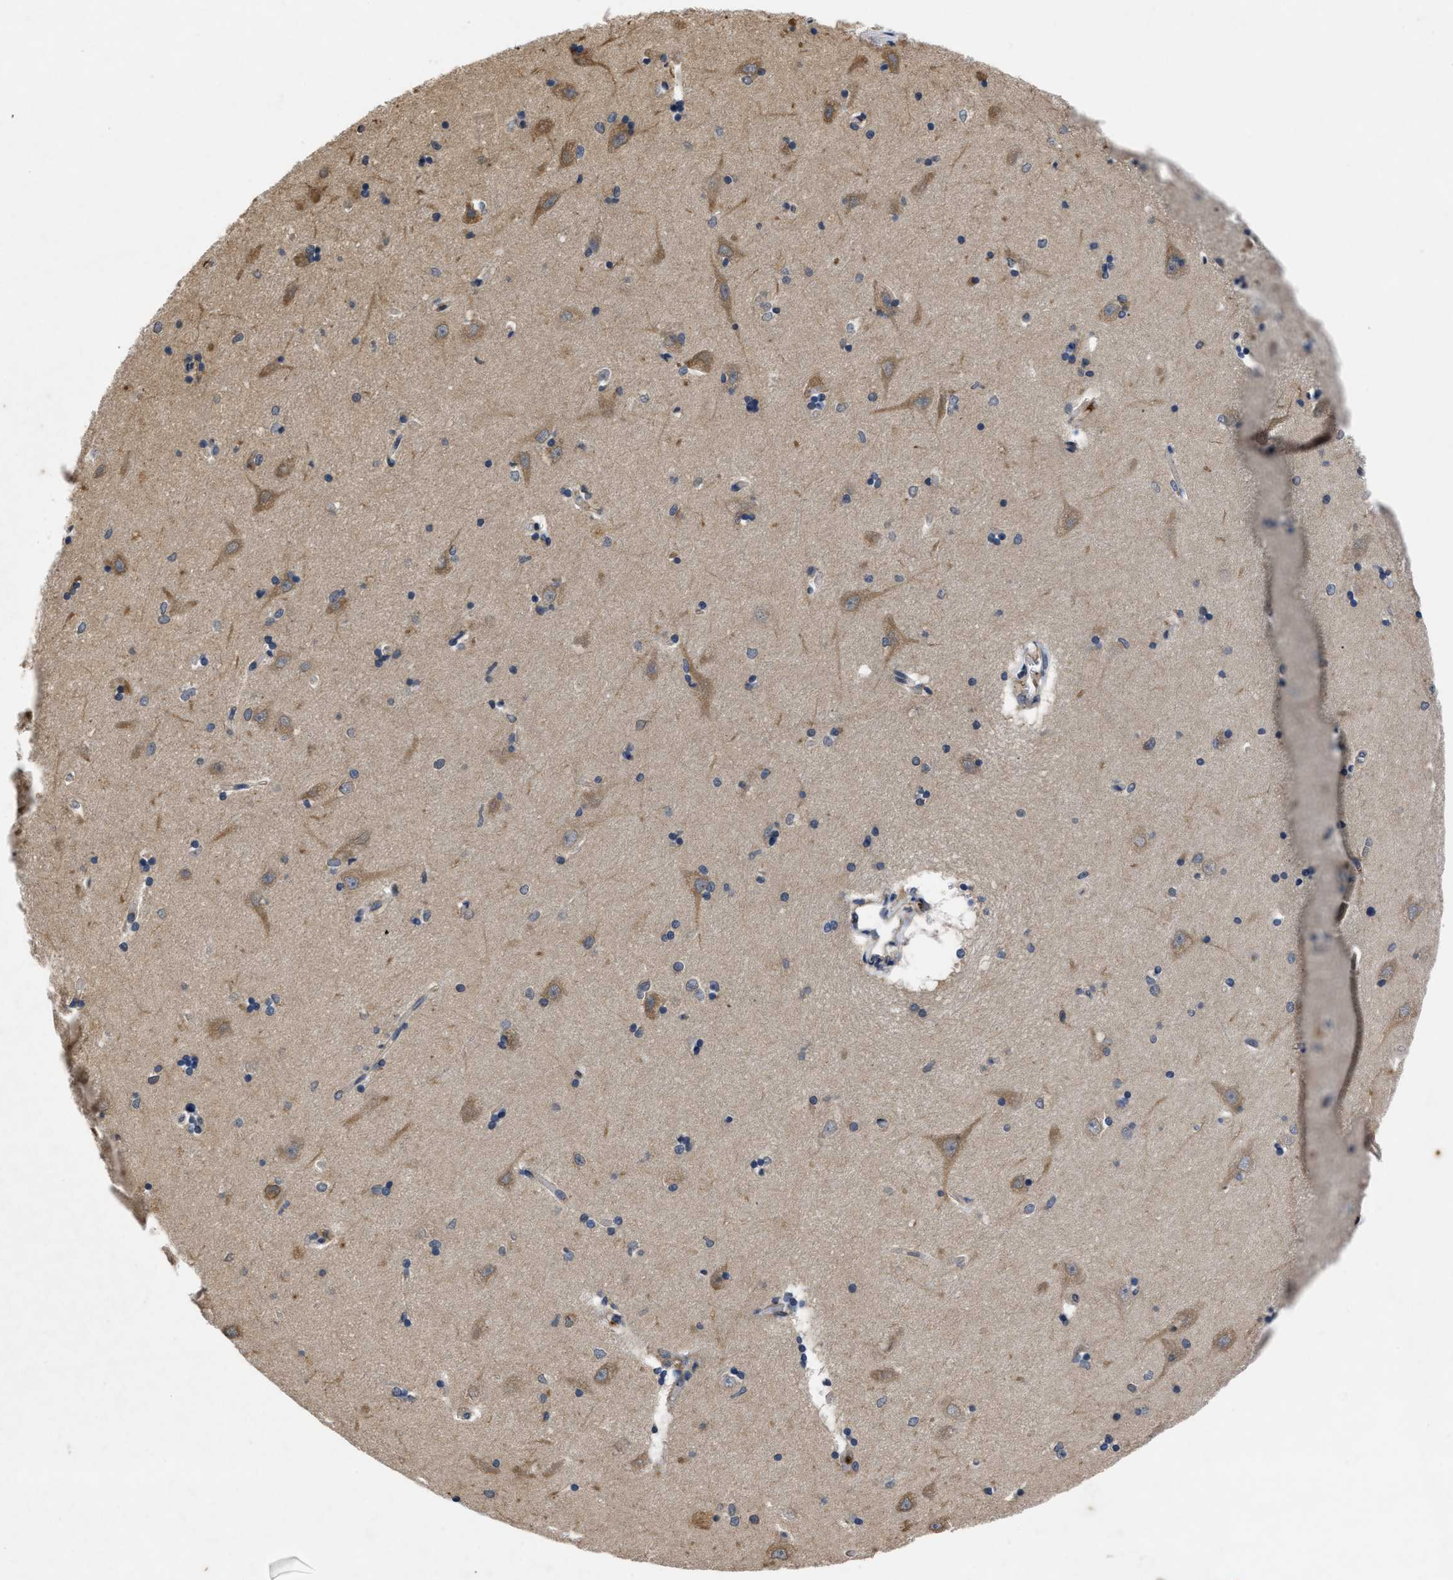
{"staining": {"intensity": "moderate", "quantity": "<25%", "location": "cytoplasmic/membranous"}, "tissue": "hippocampus", "cell_type": "Glial cells", "image_type": "normal", "snomed": [{"axis": "morphology", "description": "Normal tissue, NOS"}, {"axis": "topography", "description": "Hippocampus"}], "caption": "A micrograph showing moderate cytoplasmic/membranous positivity in approximately <25% of glial cells in normal hippocampus, as visualized by brown immunohistochemical staining.", "gene": "VPS4A", "patient": {"sex": "male", "age": 45}}